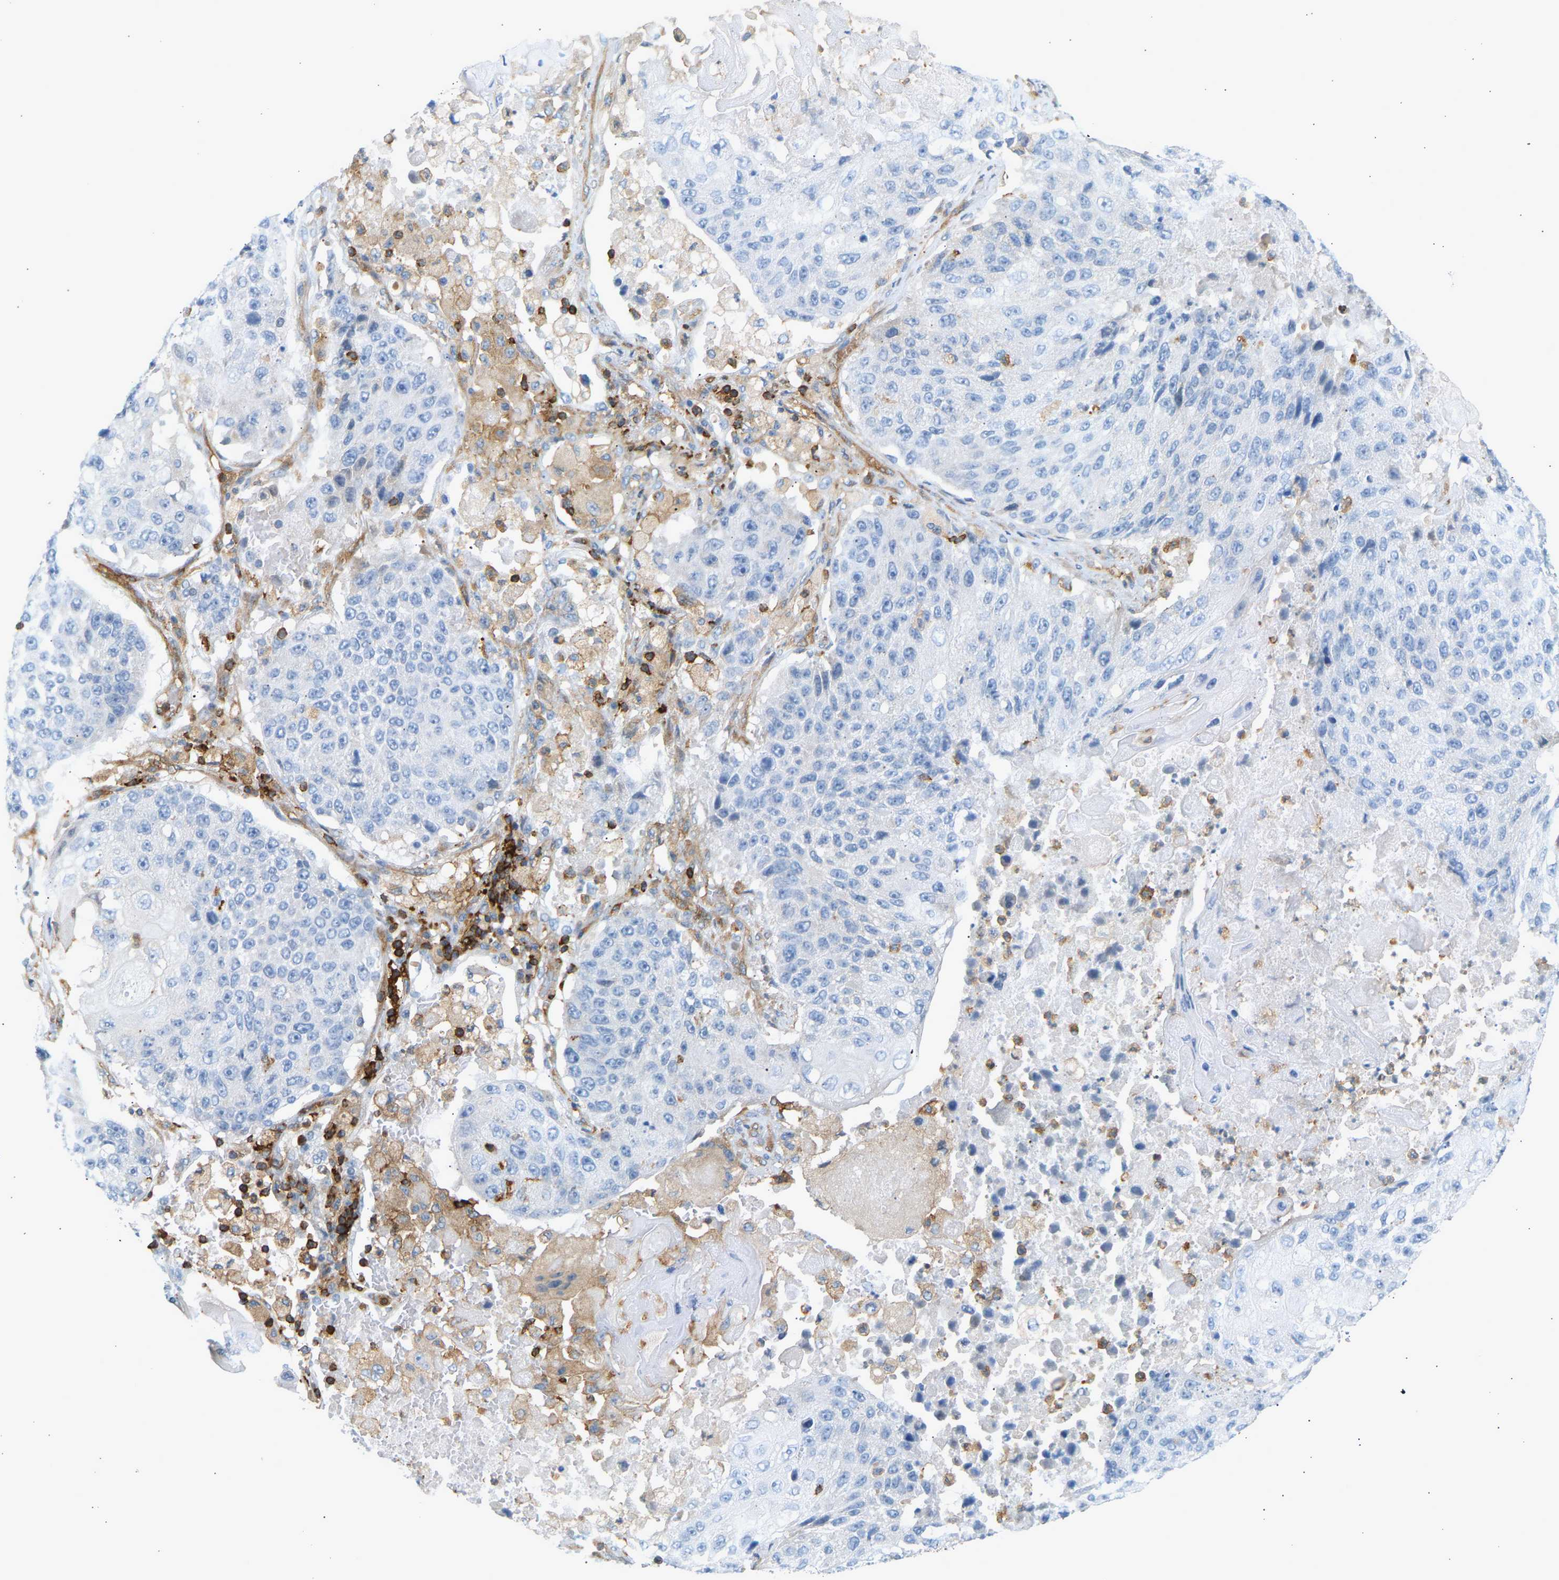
{"staining": {"intensity": "negative", "quantity": "none", "location": "none"}, "tissue": "lung cancer", "cell_type": "Tumor cells", "image_type": "cancer", "snomed": [{"axis": "morphology", "description": "Squamous cell carcinoma, NOS"}, {"axis": "topography", "description": "Lung"}], "caption": "An immunohistochemistry (IHC) histopathology image of lung cancer is shown. There is no staining in tumor cells of lung cancer.", "gene": "FNBP1", "patient": {"sex": "male", "age": 61}}